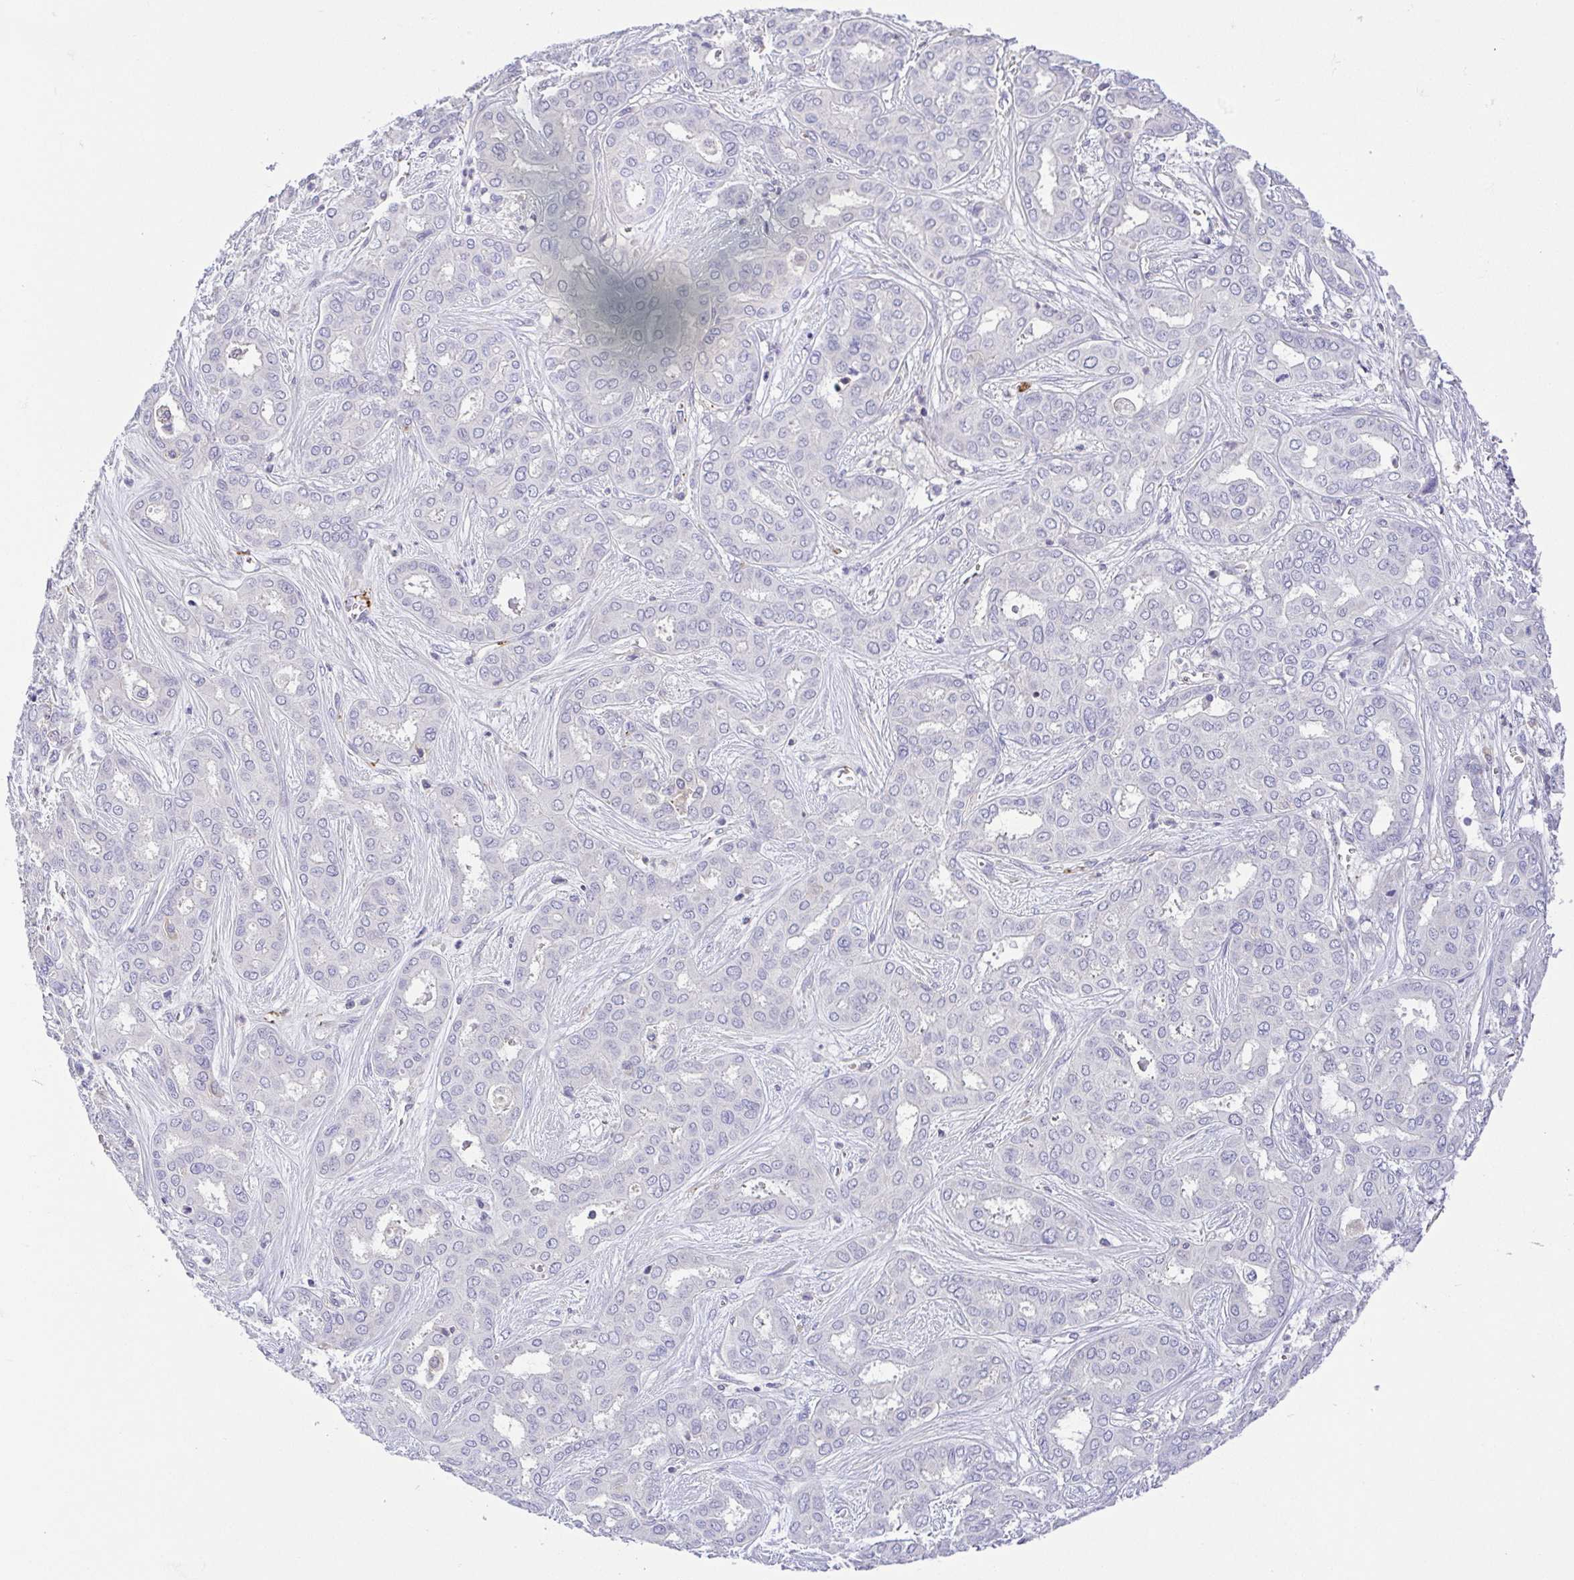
{"staining": {"intensity": "negative", "quantity": "none", "location": "none"}, "tissue": "liver cancer", "cell_type": "Tumor cells", "image_type": "cancer", "snomed": [{"axis": "morphology", "description": "Cholangiocarcinoma"}, {"axis": "topography", "description": "Liver"}], "caption": "This is an immunohistochemistry image of liver cancer (cholangiocarcinoma). There is no positivity in tumor cells.", "gene": "PRR14L", "patient": {"sex": "female", "age": 64}}